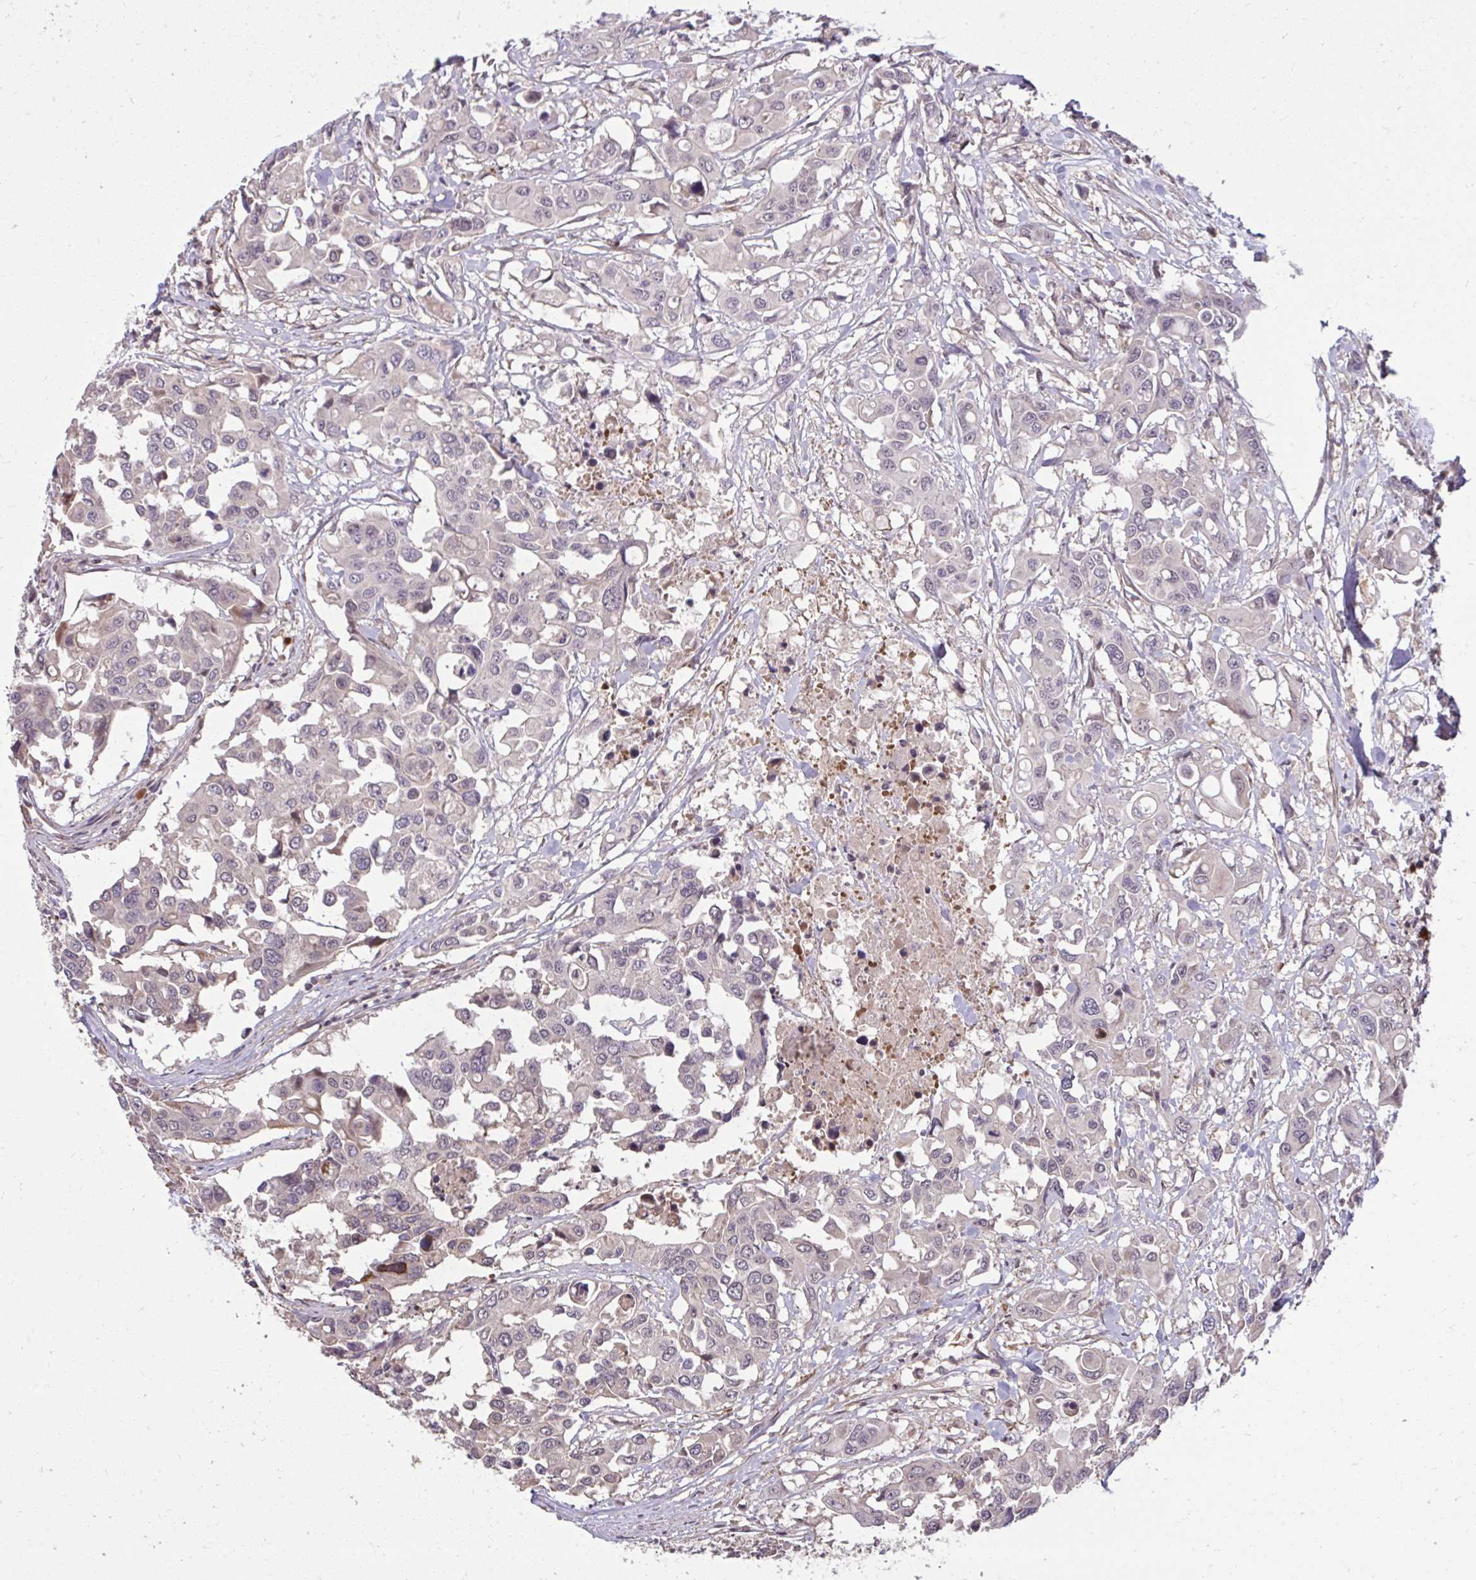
{"staining": {"intensity": "weak", "quantity": "<25%", "location": "nuclear"}, "tissue": "colorectal cancer", "cell_type": "Tumor cells", "image_type": "cancer", "snomed": [{"axis": "morphology", "description": "Adenocarcinoma, NOS"}, {"axis": "topography", "description": "Colon"}], "caption": "Tumor cells are negative for brown protein staining in colorectal cancer (adenocarcinoma).", "gene": "ZSCAN9", "patient": {"sex": "male", "age": 77}}